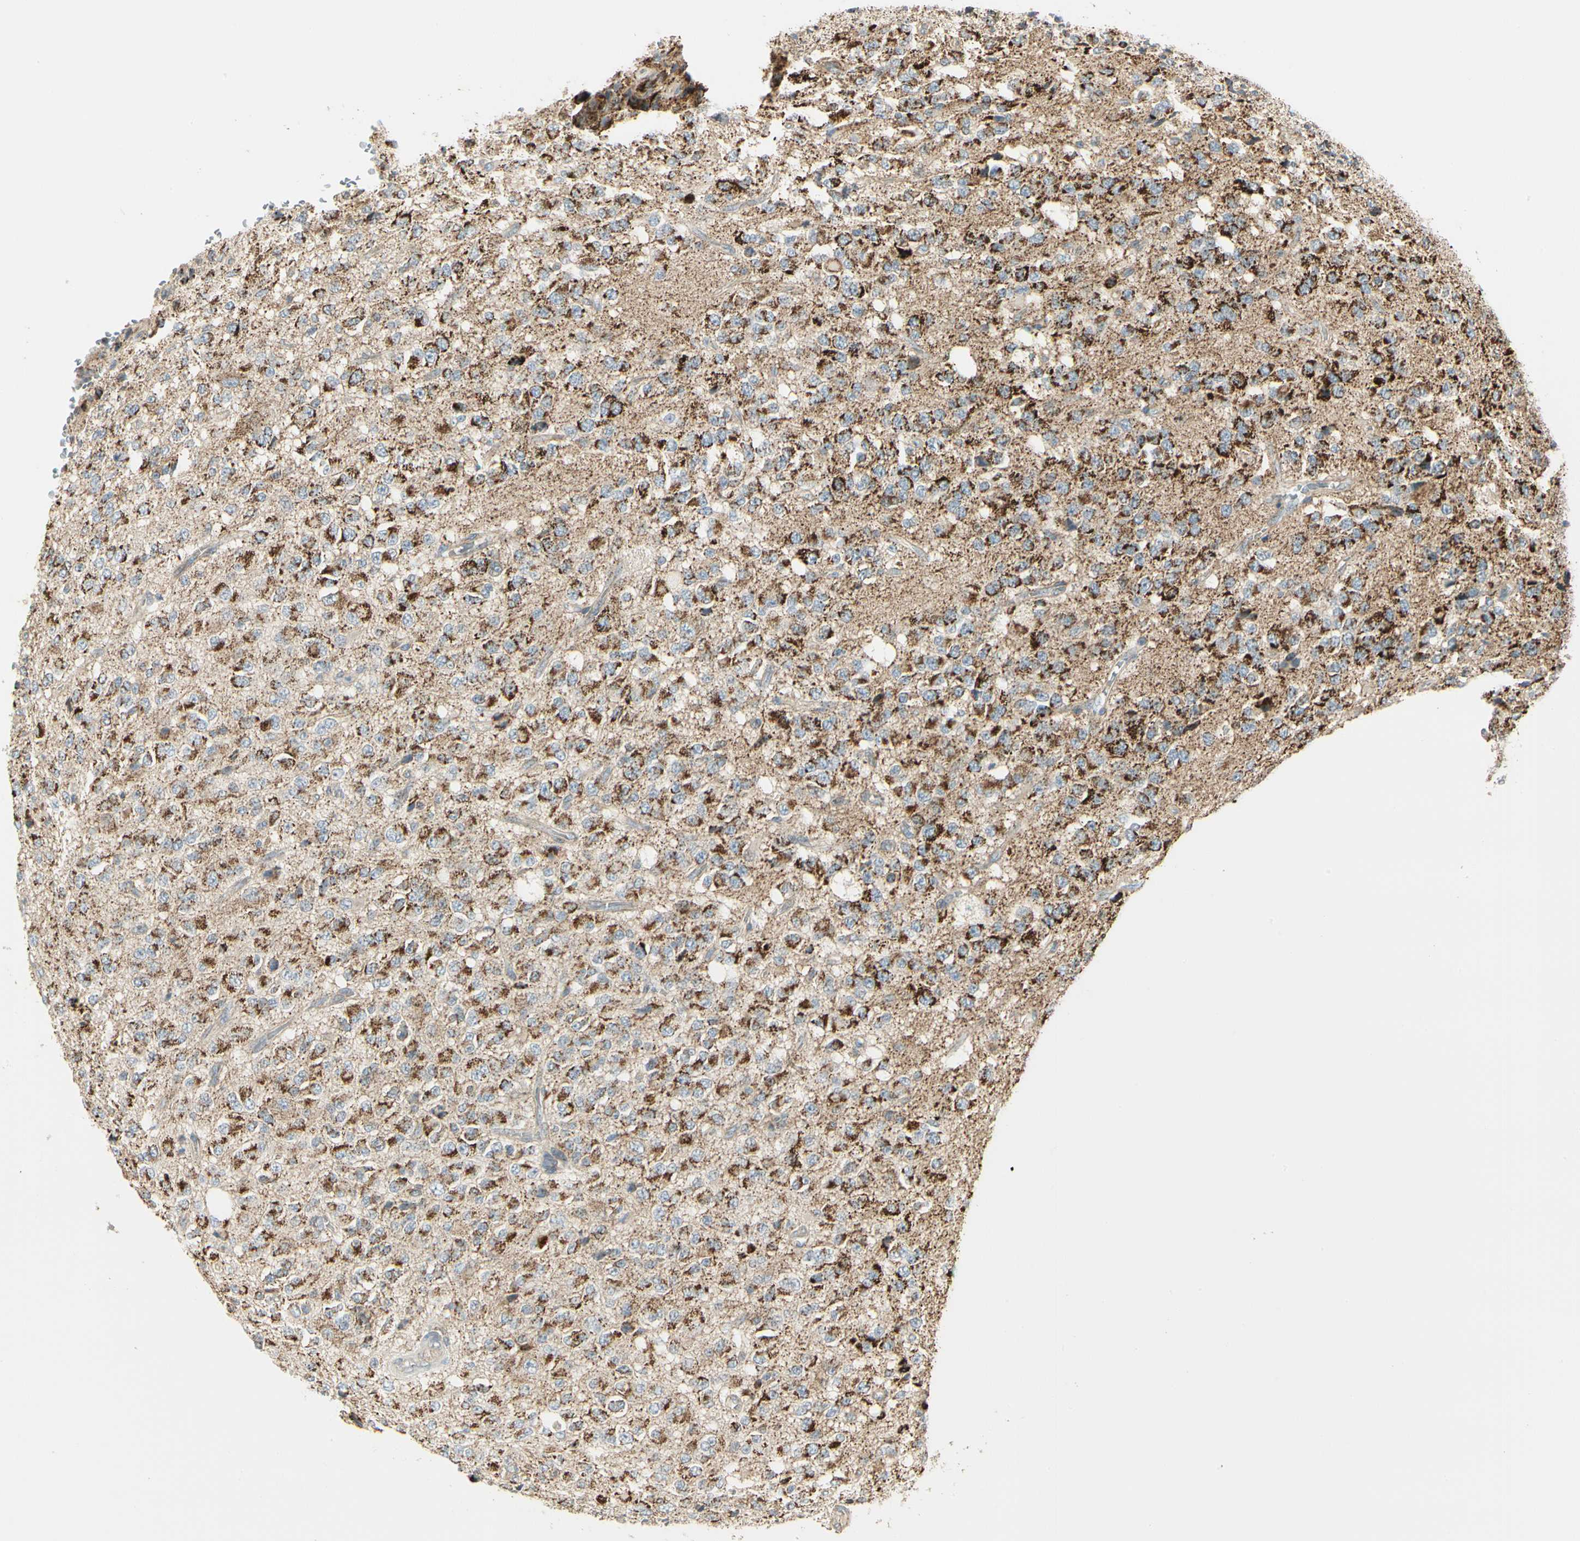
{"staining": {"intensity": "strong", "quantity": ">75%", "location": "cytoplasmic/membranous"}, "tissue": "glioma", "cell_type": "Tumor cells", "image_type": "cancer", "snomed": [{"axis": "morphology", "description": "Glioma, malignant, High grade"}, {"axis": "topography", "description": "pancreas cauda"}], "caption": "Immunohistochemistry histopathology image of neoplastic tissue: high-grade glioma (malignant) stained using immunohistochemistry demonstrates high levels of strong protein expression localized specifically in the cytoplasmic/membranous of tumor cells, appearing as a cytoplasmic/membranous brown color.", "gene": "ANKS6", "patient": {"sex": "male", "age": 60}}